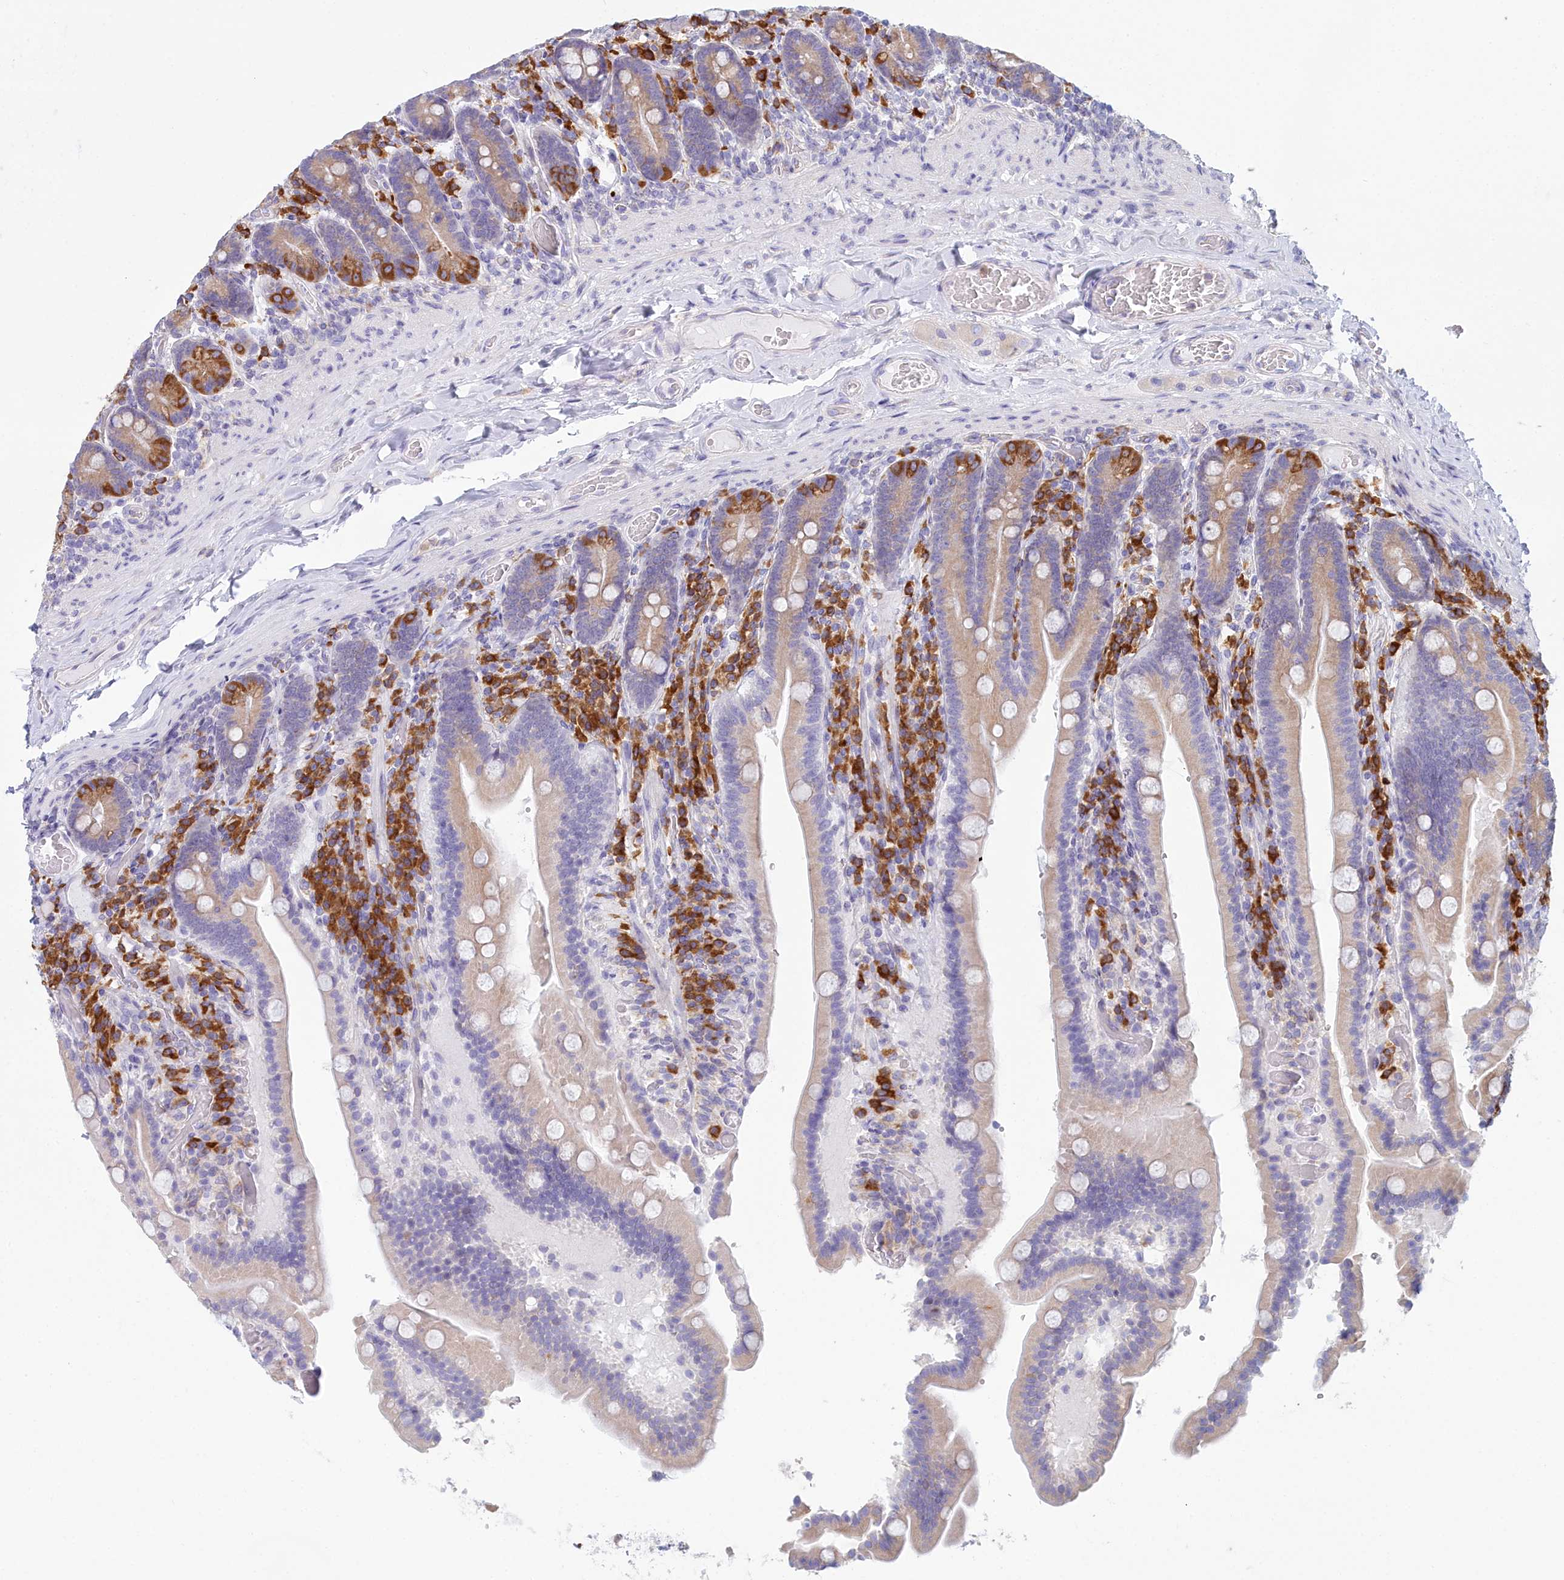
{"staining": {"intensity": "weak", "quantity": "<25%", "location": "cytoplasmic/membranous"}, "tissue": "duodenum", "cell_type": "Glandular cells", "image_type": "normal", "snomed": [{"axis": "morphology", "description": "Normal tissue, NOS"}, {"axis": "topography", "description": "Duodenum"}], "caption": "Immunohistochemistry (IHC) micrograph of benign human duodenum stained for a protein (brown), which displays no positivity in glandular cells.", "gene": "HM13", "patient": {"sex": "female", "age": 62}}